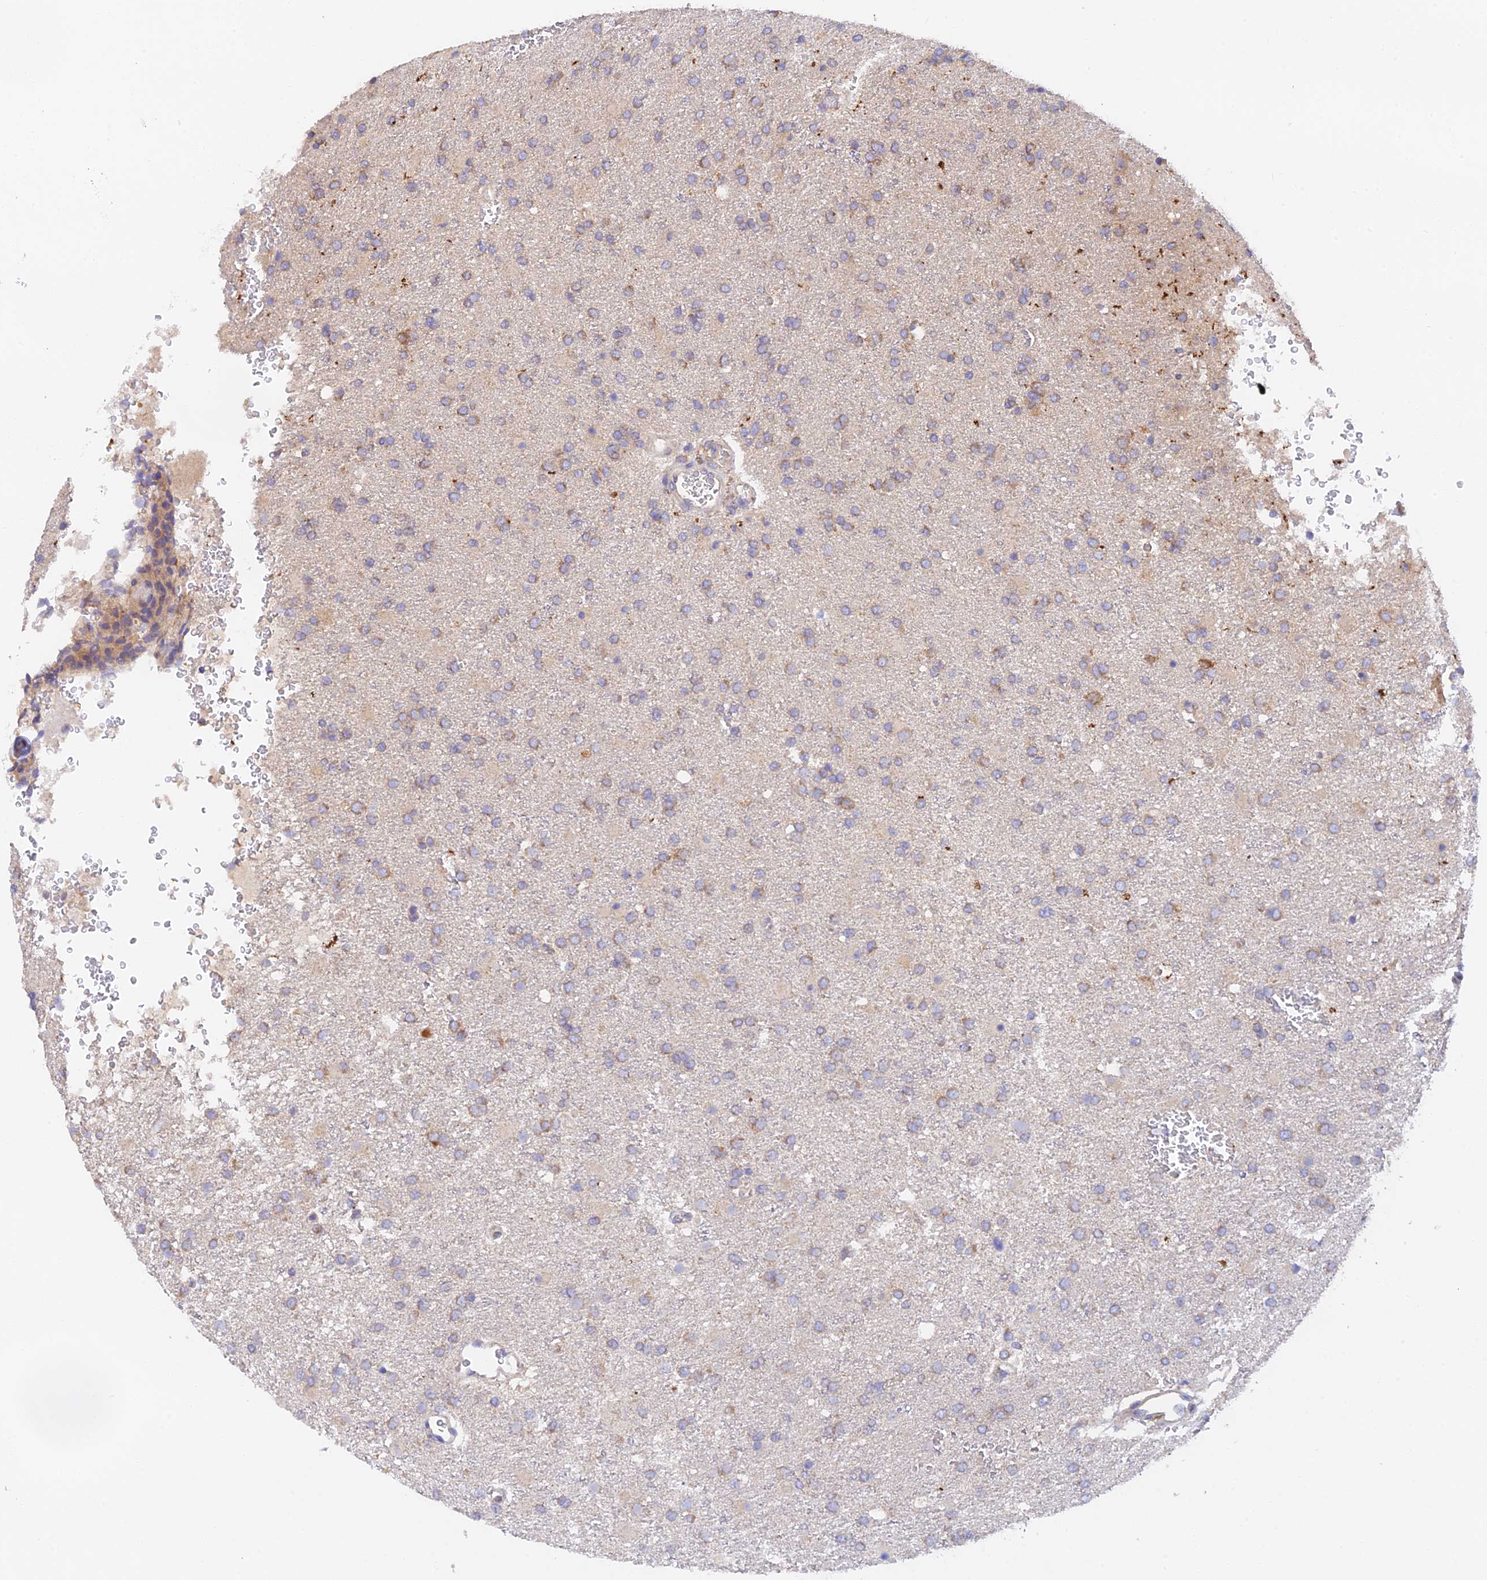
{"staining": {"intensity": "weak", "quantity": ">75%", "location": "cytoplasmic/membranous"}, "tissue": "glioma", "cell_type": "Tumor cells", "image_type": "cancer", "snomed": [{"axis": "morphology", "description": "Glioma, malignant, High grade"}, {"axis": "topography", "description": "Brain"}], "caption": "An image of glioma stained for a protein exhibits weak cytoplasmic/membranous brown staining in tumor cells.", "gene": "RANBP6", "patient": {"sex": "female", "age": 74}}